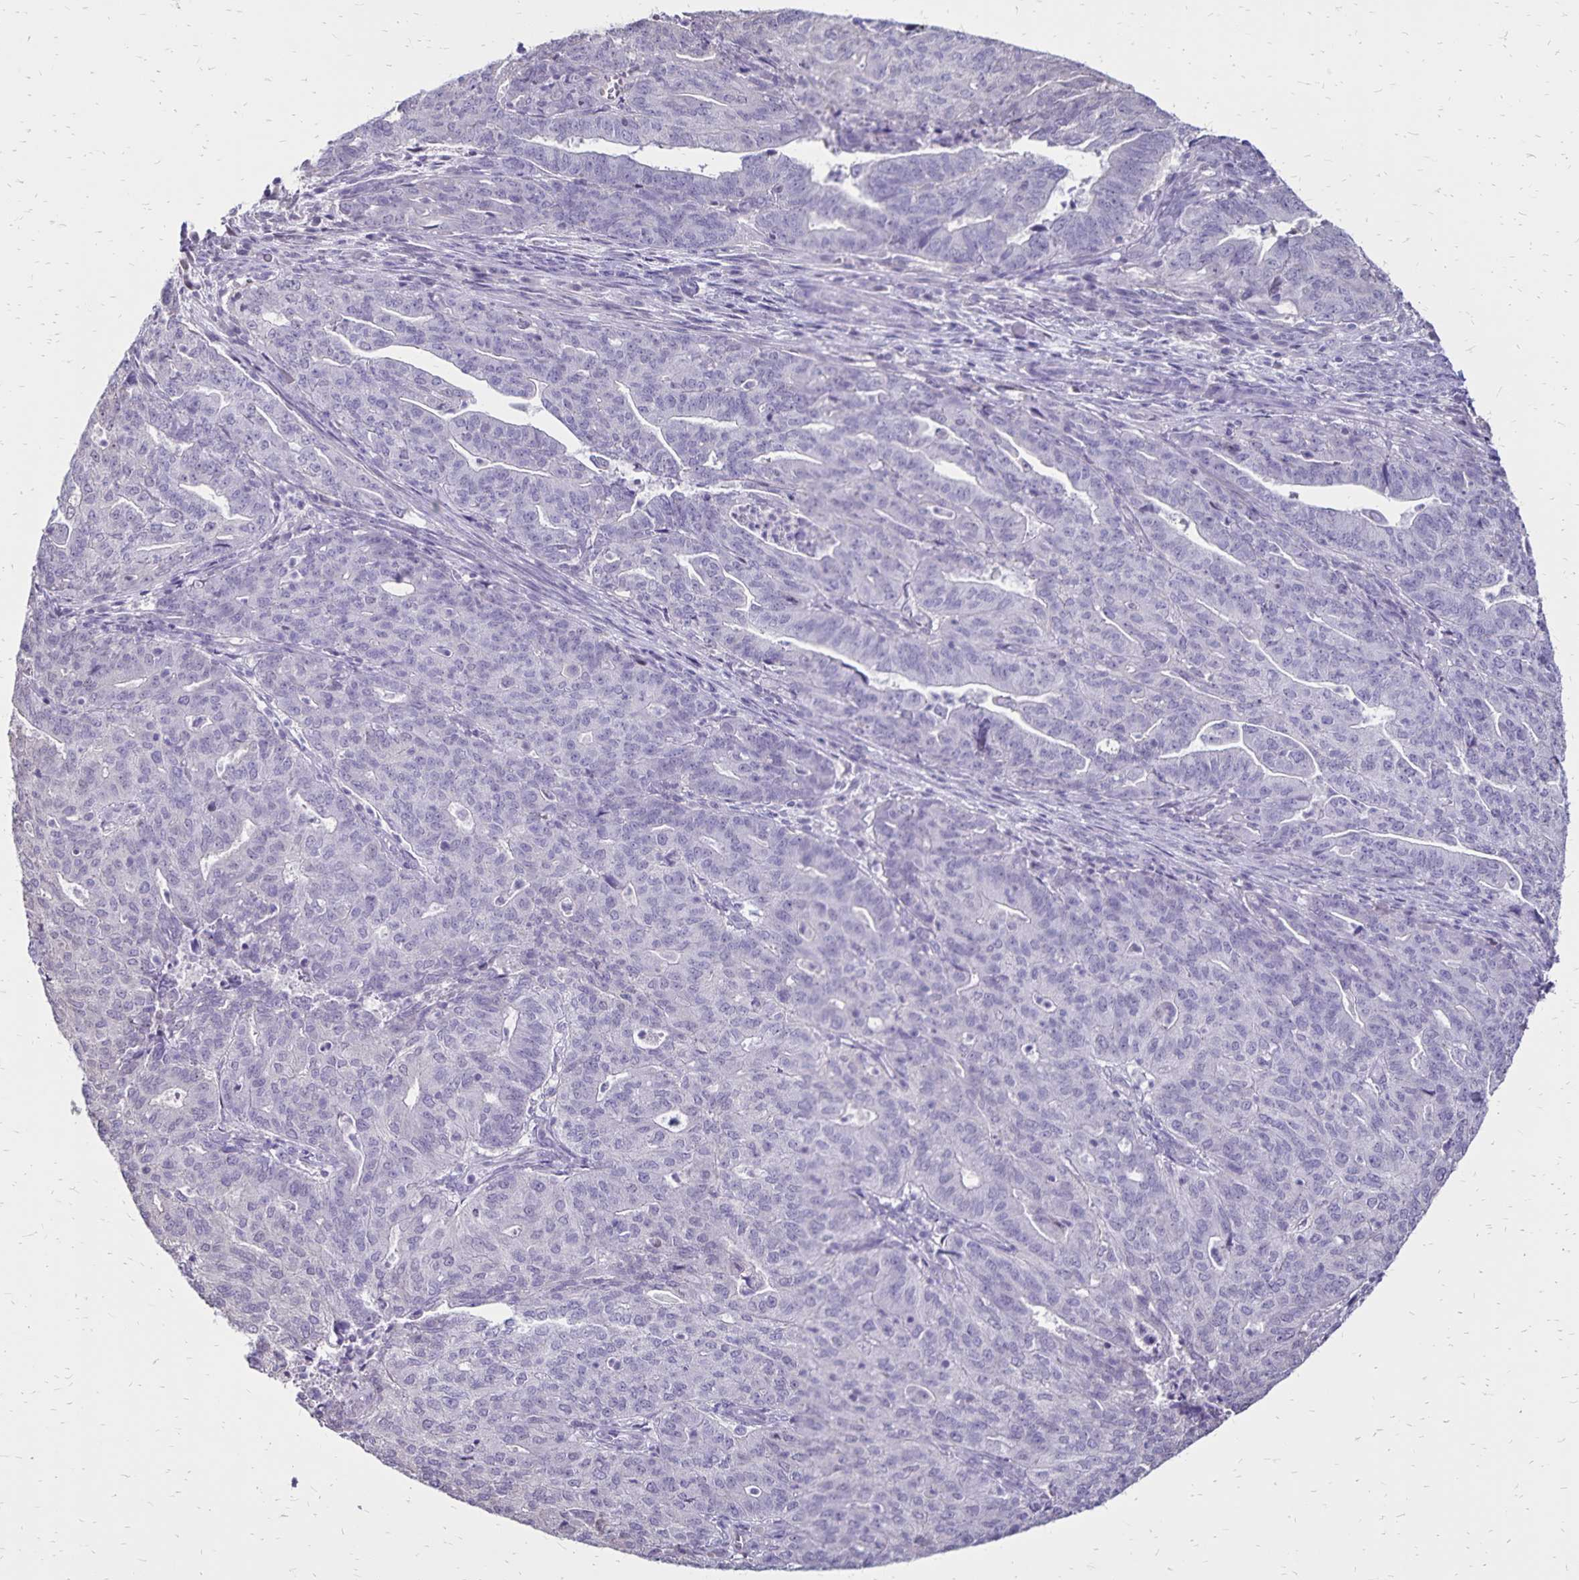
{"staining": {"intensity": "negative", "quantity": "none", "location": "none"}, "tissue": "endometrial cancer", "cell_type": "Tumor cells", "image_type": "cancer", "snomed": [{"axis": "morphology", "description": "Adenocarcinoma, NOS"}, {"axis": "topography", "description": "Endometrium"}], "caption": "Tumor cells show no significant protein staining in adenocarcinoma (endometrial).", "gene": "SH3GL3", "patient": {"sex": "female", "age": 82}}